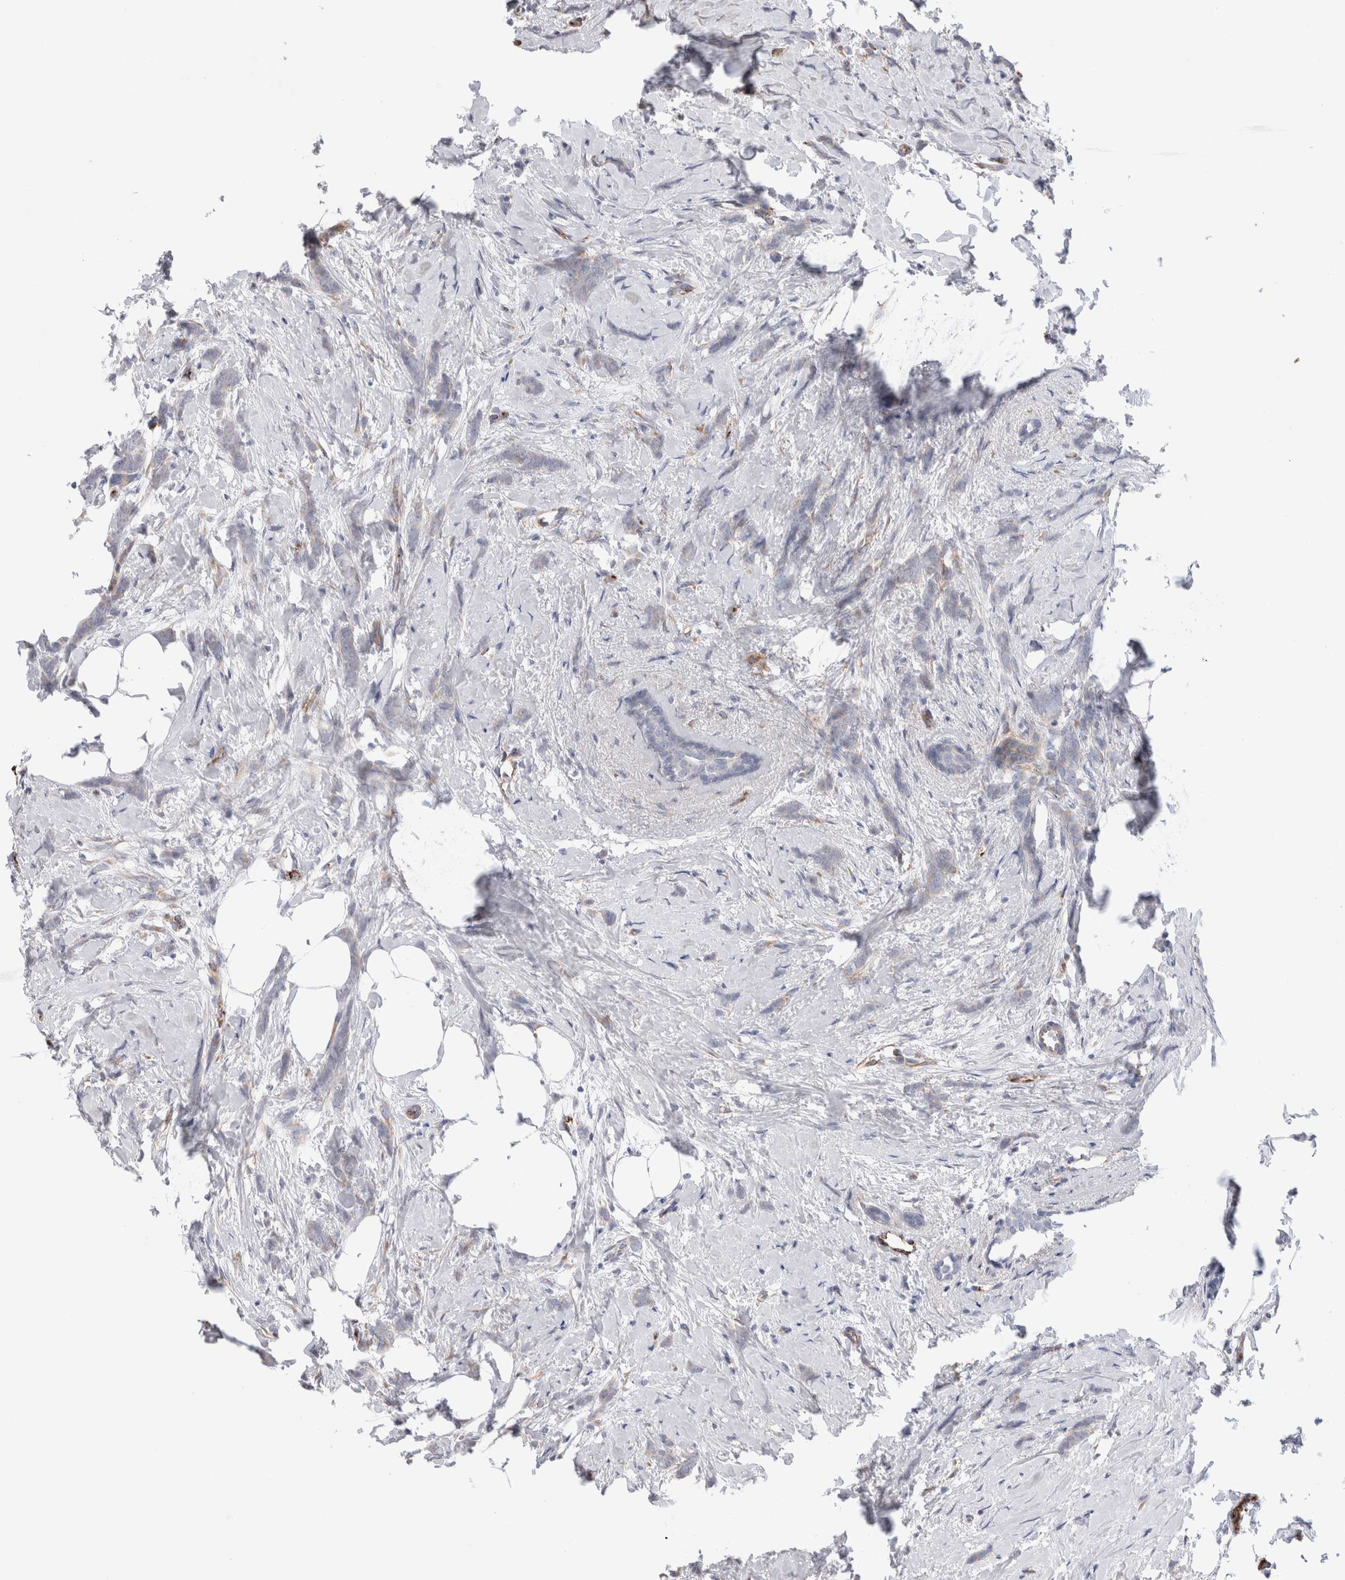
{"staining": {"intensity": "negative", "quantity": "none", "location": "none"}, "tissue": "breast cancer", "cell_type": "Tumor cells", "image_type": "cancer", "snomed": [{"axis": "morphology", "description": "Lobular carcinoma, in situ"}, {"axis": "morphology", "description": "Lobular carcinoma"}, {"axis": "topography", "description": "Breast"}], "caption": "There is no significant staining in tumor cells of breast cancer.", "gene": "CNPY4", "patient": {"sex": "female", "age": 41}}